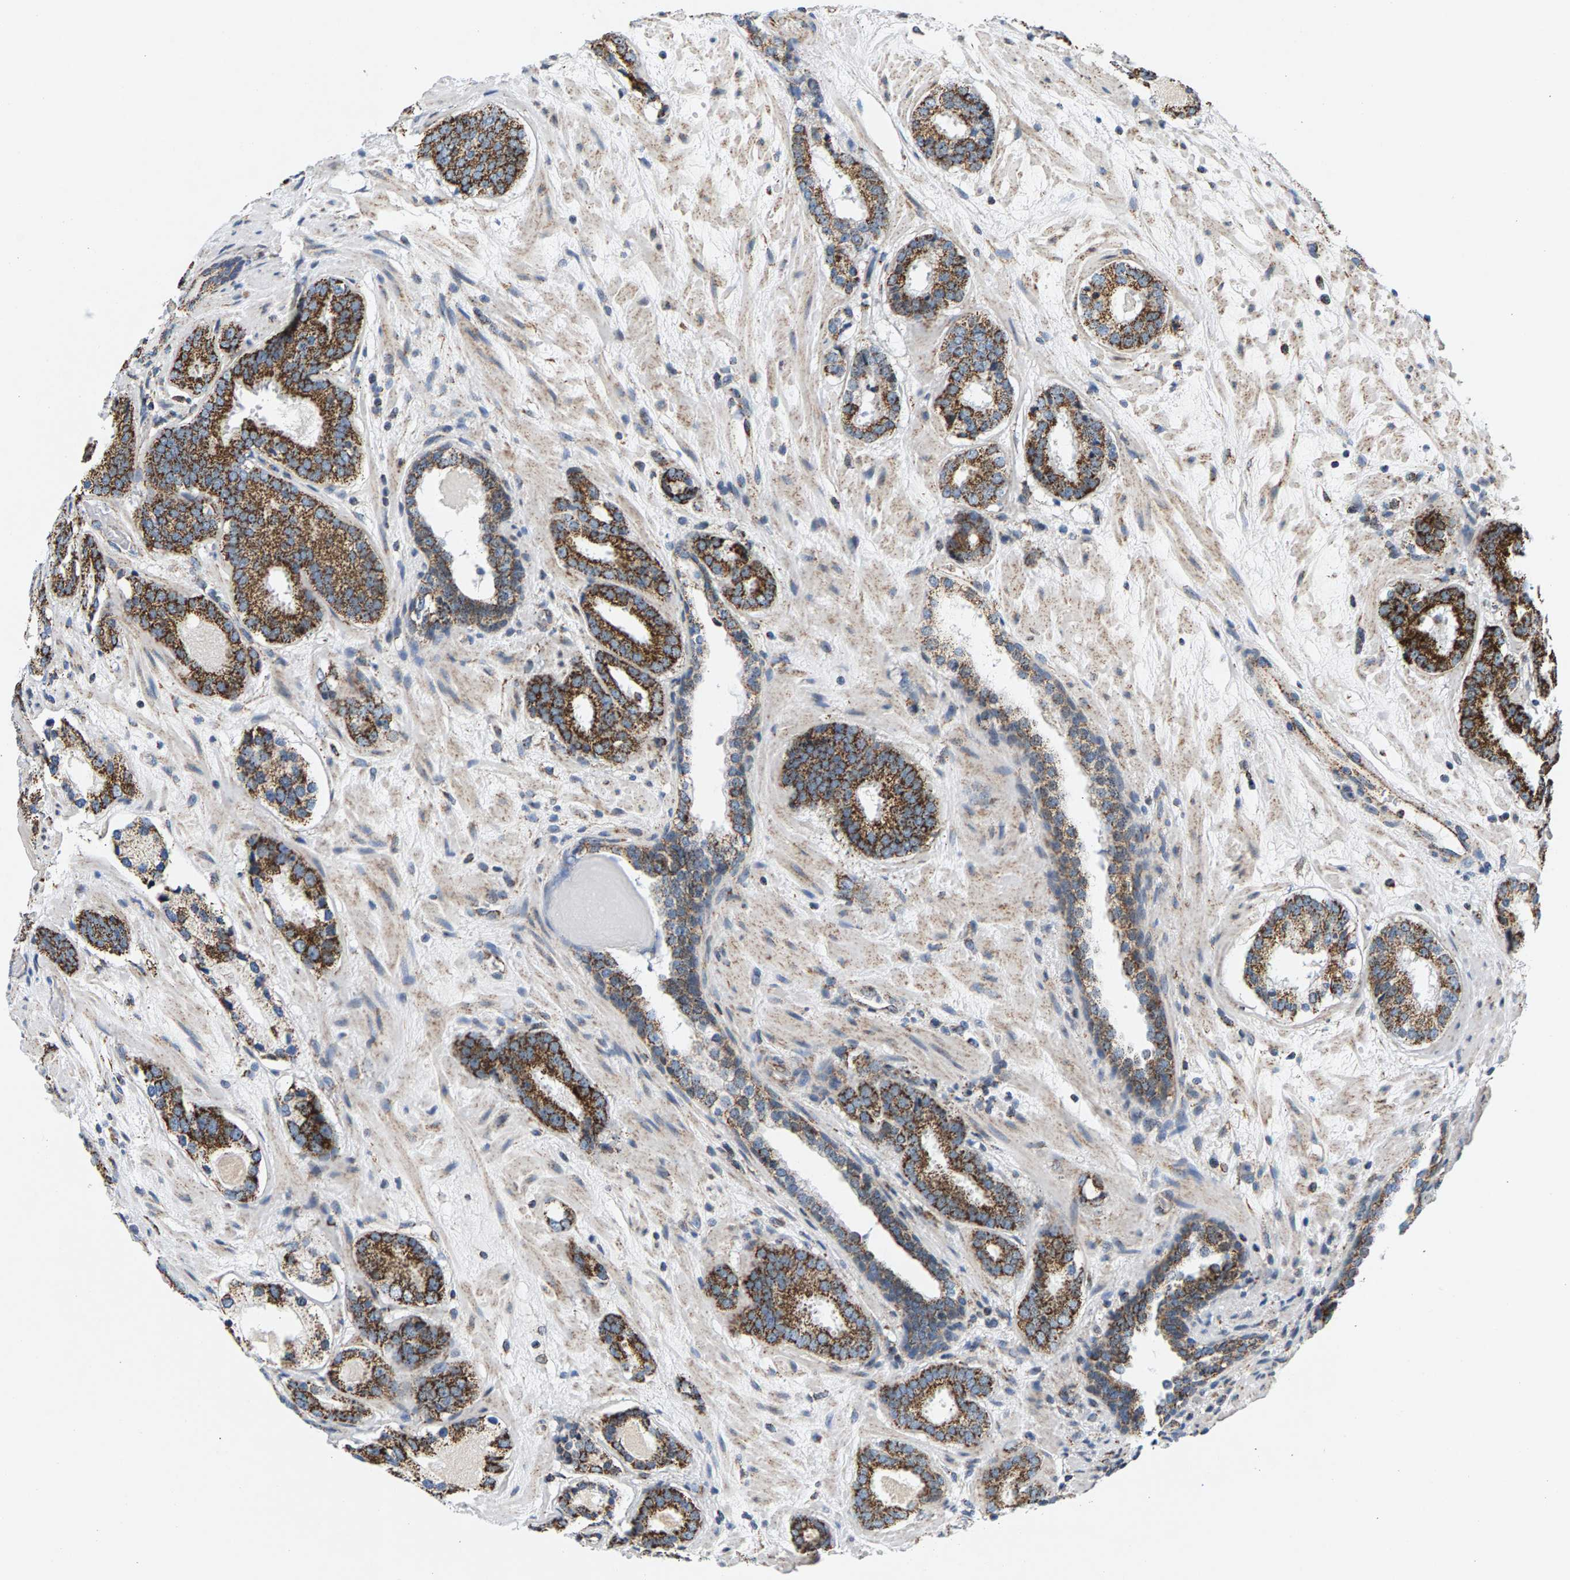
{"staining": {"intensity": "moderate", "quantity": ">75%", "location": "cytoplasmic/membranous"}, "tissue": "prostate cancer", "cell_type": "Tumor cells", "image_type": "cancer", "snomed": [{"axis": "morphology", "description": "Adenocarcinoma, Low grade"}, {"axis": "topography", "description": "Prostate"}], "caption": "Human prostate cancer stained with a protein marker displays moderate staining in tumor cells.", "gene": "PDE1A", "patient": {"sex": "male", "age": 69}}